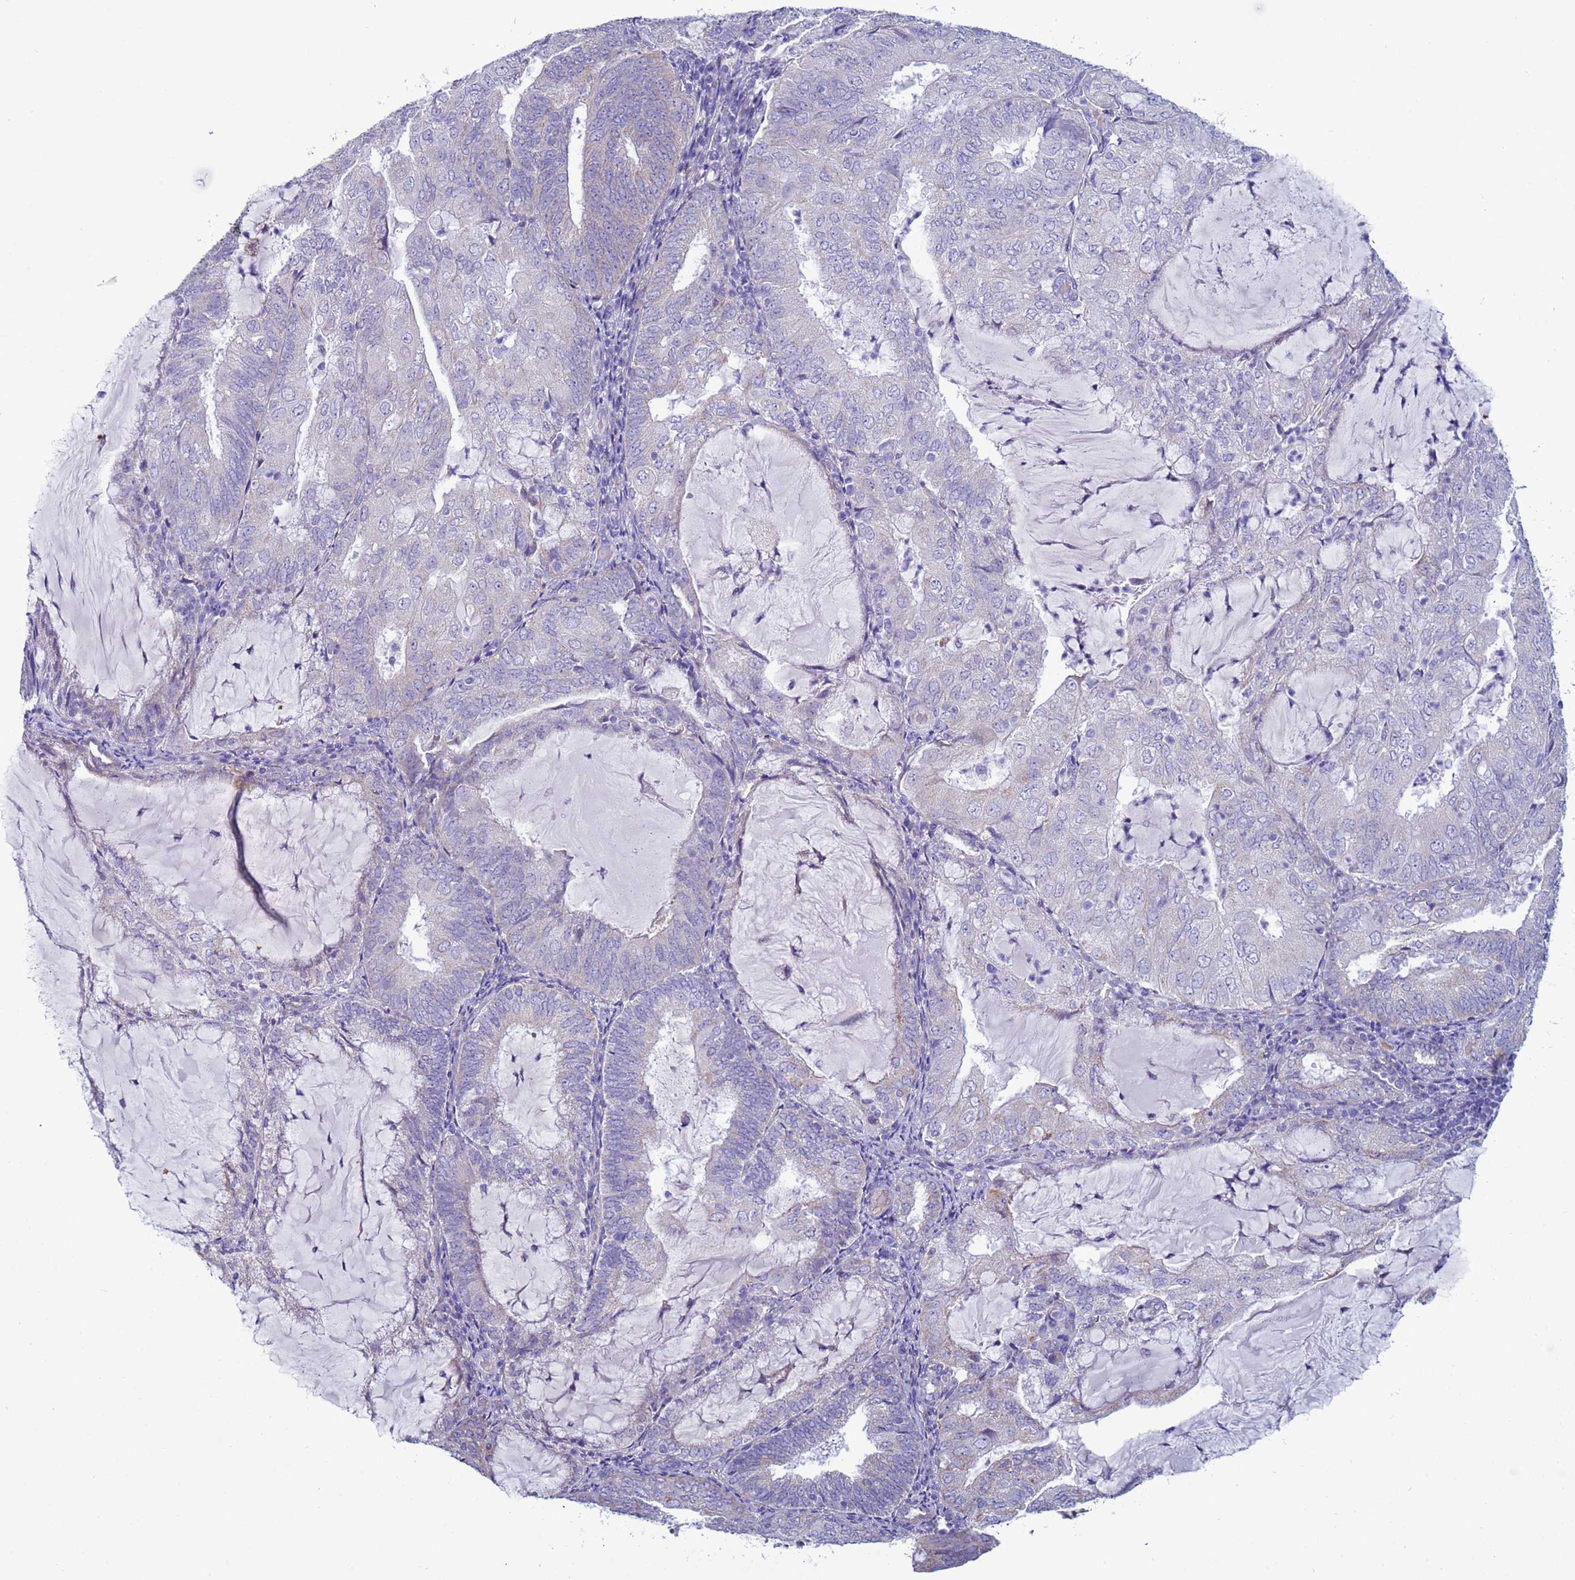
{"staining": {"intensity": "negative", "quantity": "none", "location": "none"}, "tissue": "endometrial cancer", "cell_type": "Tumor cells", "image_type": "cancer", "snomed": [{"axis": "morphology", "description": "Adenocarcinoma, NOS"}, {"axis": "topography", "description": "Endometrium"}], "caption": "Adenocarcinoma (endometrial) stained for a protein using immunohistochemistry shows no staining tumor cells.", "gene": "ABHD17B", "patient": {"sex": "female", "age": 81}}